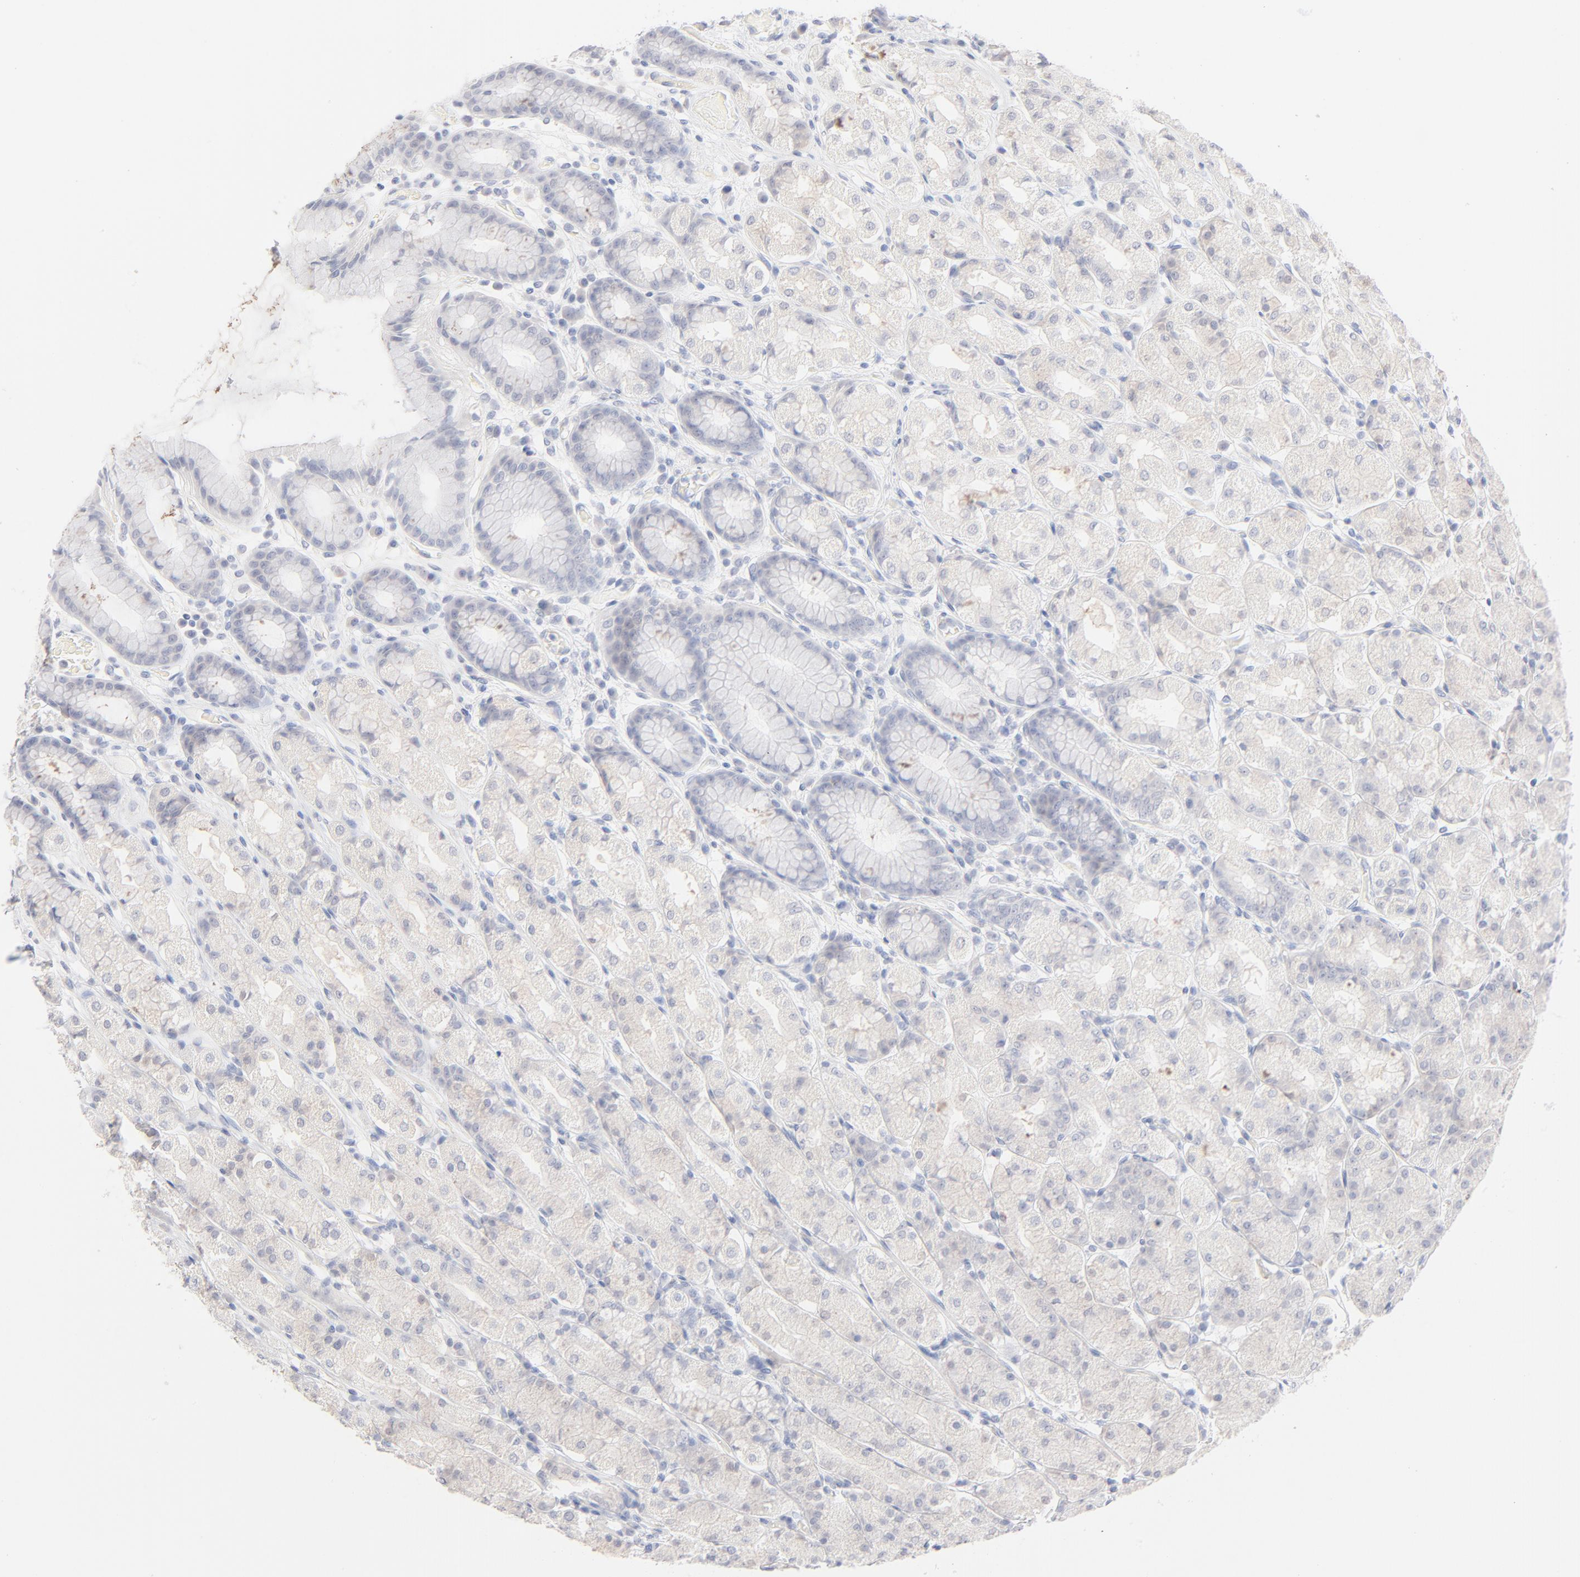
{"staining": {"intensity": "weak", "quantity": "<25%", "location": "cytoplasmic/membranous"}, "tissue": "stomach", "cell_type": "Glandular cells", "image_type": "normal", "snomed": [{"axis": "morphology", "description": "Normal tissue, NOS"}, {"axis": "topography", "description": "Stomach, upper"}], "caption": "Photomicrograph shows no protein staining in glandular cells of normal stomach. Brightfield microscopy of IHC stained with DAB (3,3'-diaminobenzidine) (brown) and hematoxylin (blue), captured at high magnification.", "gene": "ONECUT1", "patient": {"sex": "male", "age": 68}}